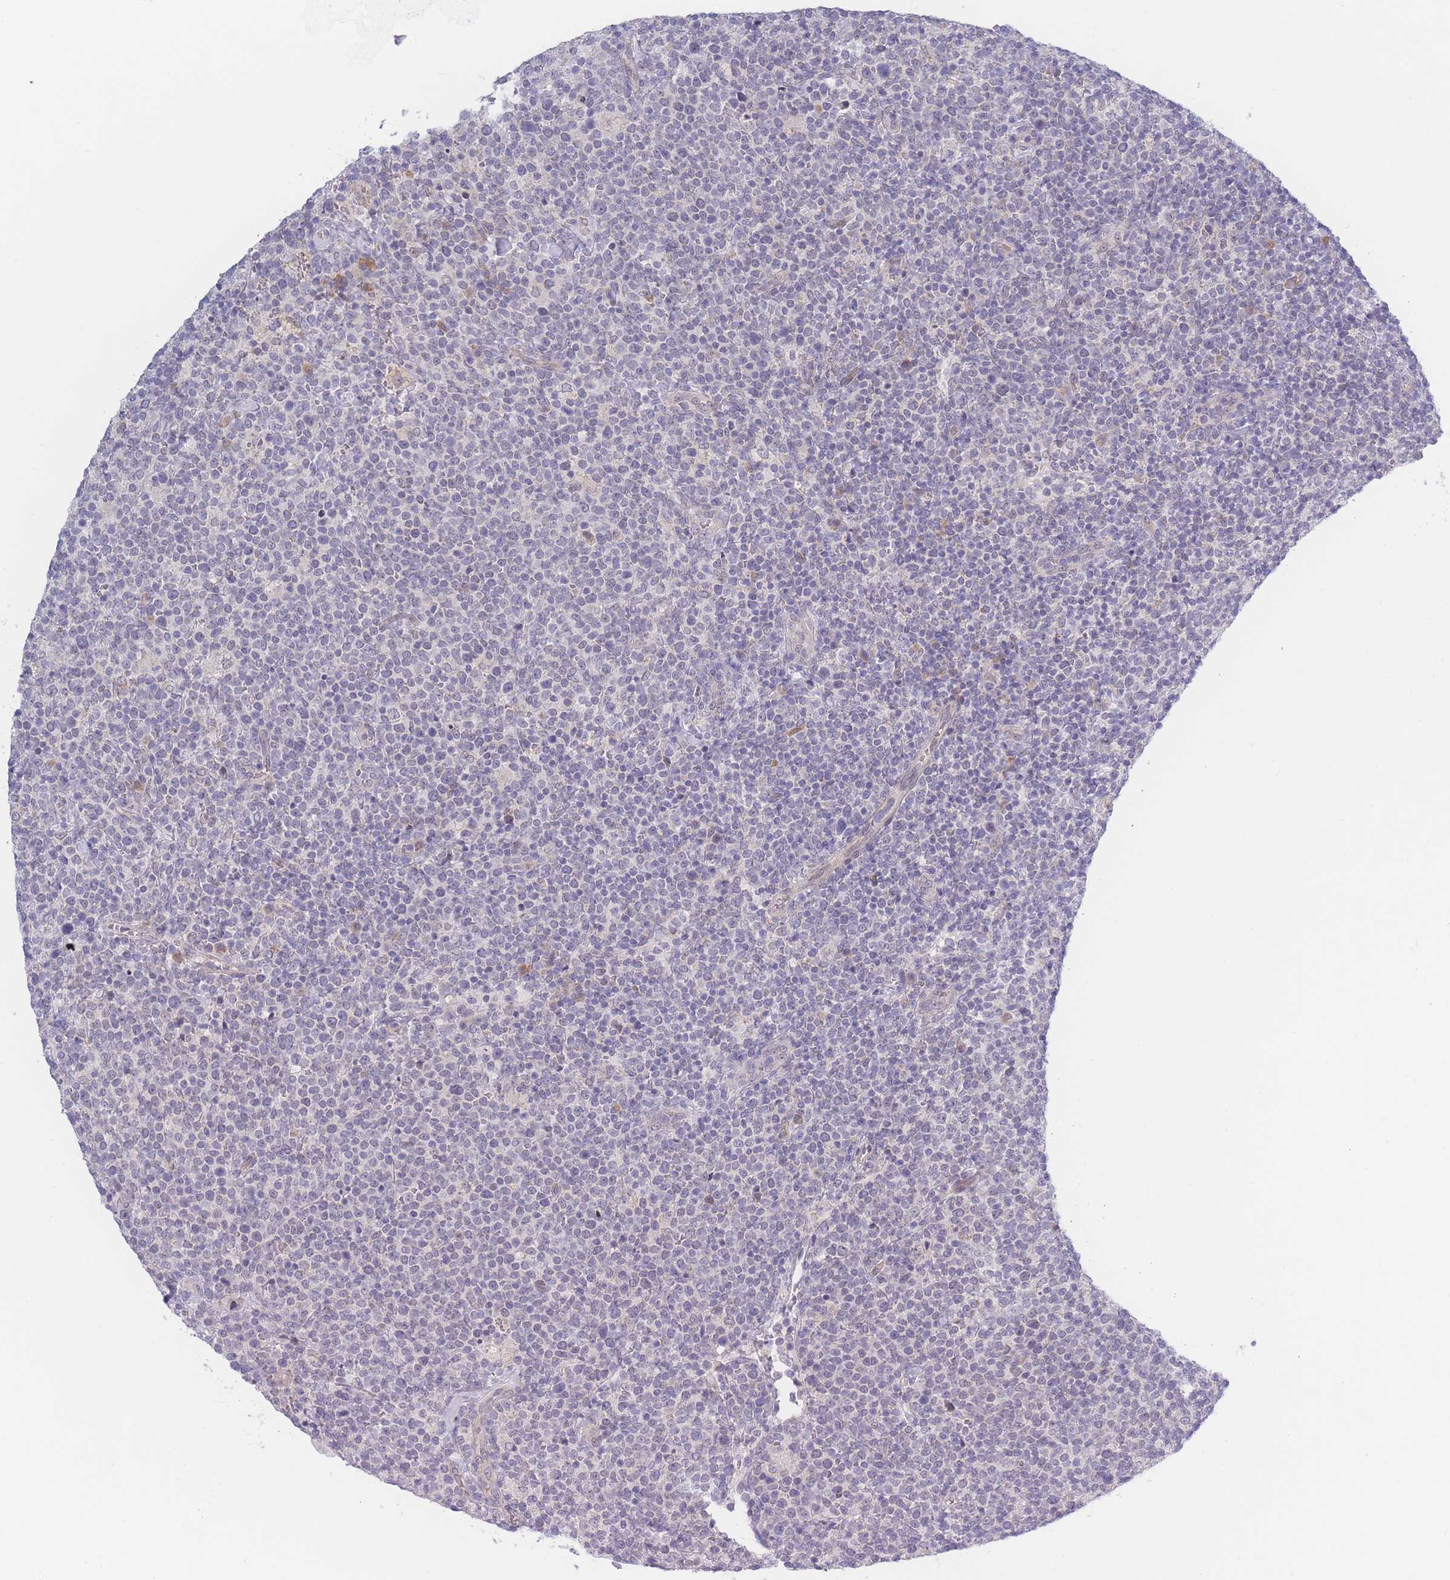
{"staining": {"intensity": "negative", "quantity": "none", "location": "none"}, "tissue": "lymphoma", "cell_type": "Tumor cells", "image_type": "cancer", "snomed": [{"axis": "morphology", "description": "Malignant lymphoma, non-Hodgkin's type, High grade"}, {"axis": "topography", "description": "Lymph node"}], "caption": "Human high-grade malignant lymphoma, non-Hodgkin's type stained for a protein using immunohistochemistry (IHC) exhibits no staining in tumor cells.", "gene": "FAM227B", "patient": {"sex": "male", "age": 61}}